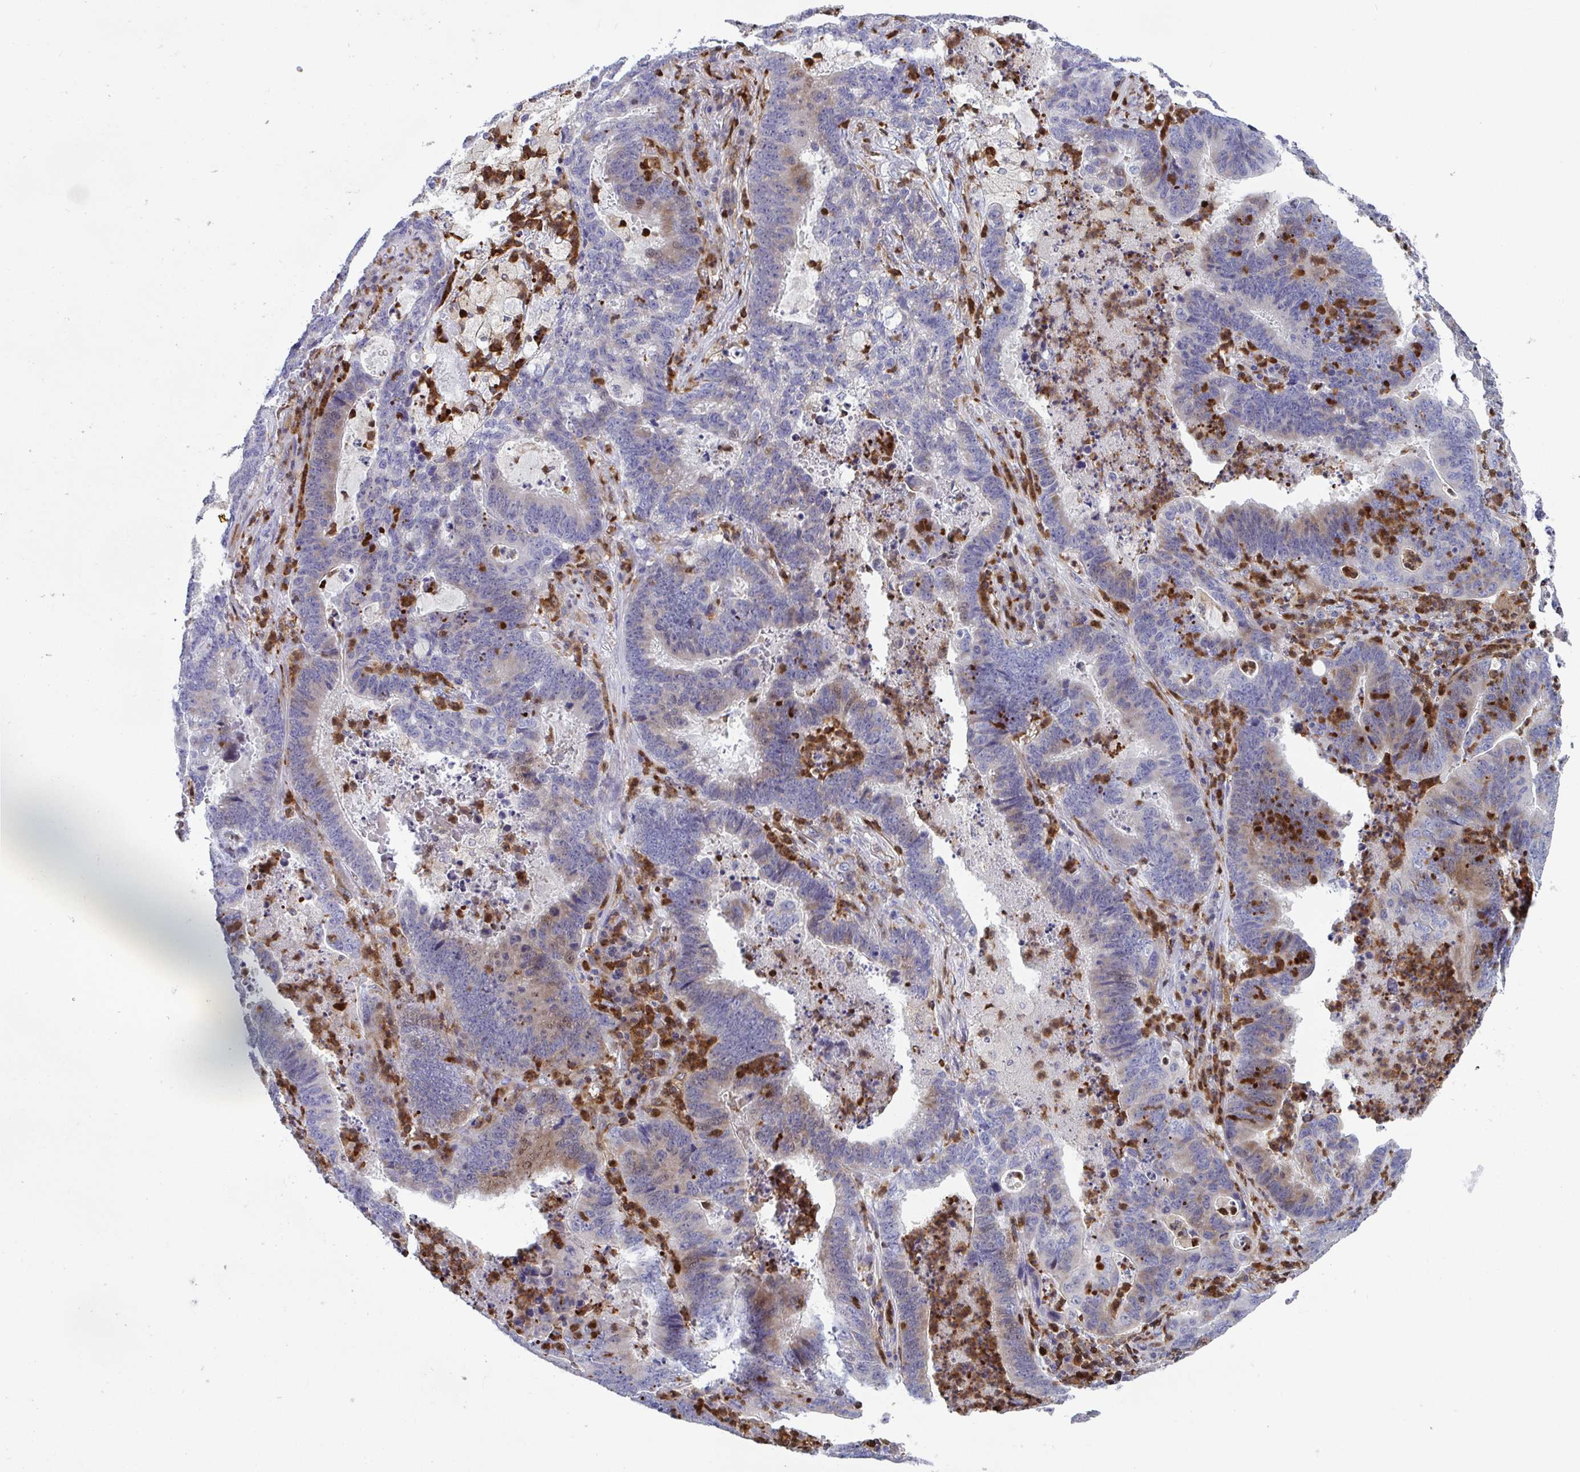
{"staining": {"intensity": "negative", "quantity": "none", "location": "none"}, "tissue": "lung cancer", "cell_type": "Tumor cells", "image_type": "cancer", "snomed": [{"axis": "morphology", "description": "Aneuploidy"}, {"axis": "morphology", "description": "Adenocarcinoma, NOS"}, {"axis": "morphology", "description": "Adenocarcinoma primary or metastatic"}, {"axis": "topography", "description": "Lung"}], "caption": "Tumor cells show no significant protein staining in lung adenocarcinoma.", "gene": "AOC2", "patient": {"sex": "female", "age": 75}}